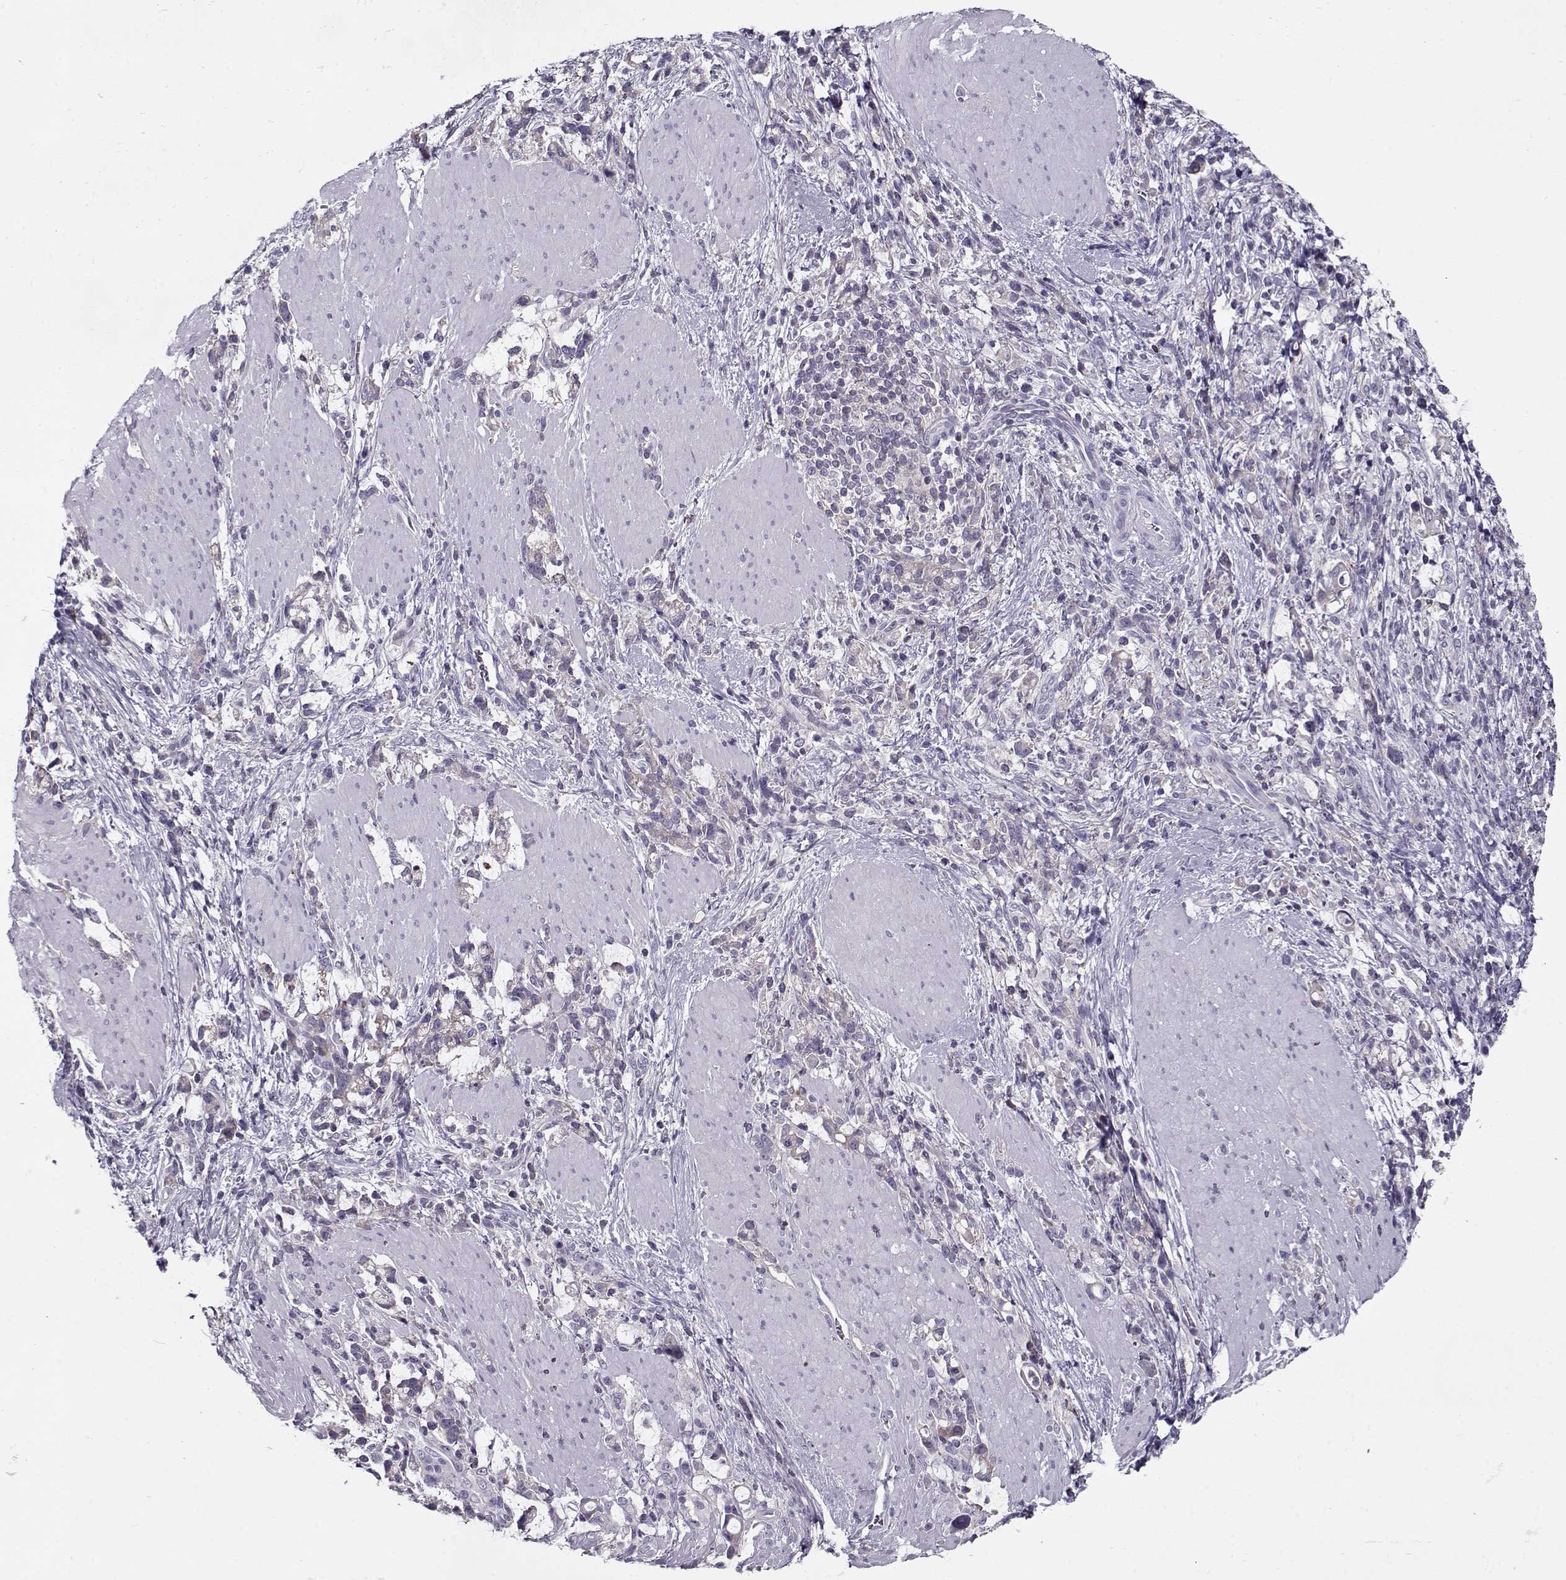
{"staining": {"intensity": "negative", "quantity": "none", "location": "none"}, "tissue": "stomach cancer", "cell_type": "Tumor cells", "image_type": "cancer", "snomed": [{"axis": "morphology", "description": "Adenocarcinoma, NOS"}, {"axis": "topography", "description": "Stomach"}], "caption": "IHC histopathology image of stomach cancer stained for a protein (brown), which demonstrates no positivity in tumor cells.", "gene": "PP2D1", "patient": {"sex": "female", "age": 57}}